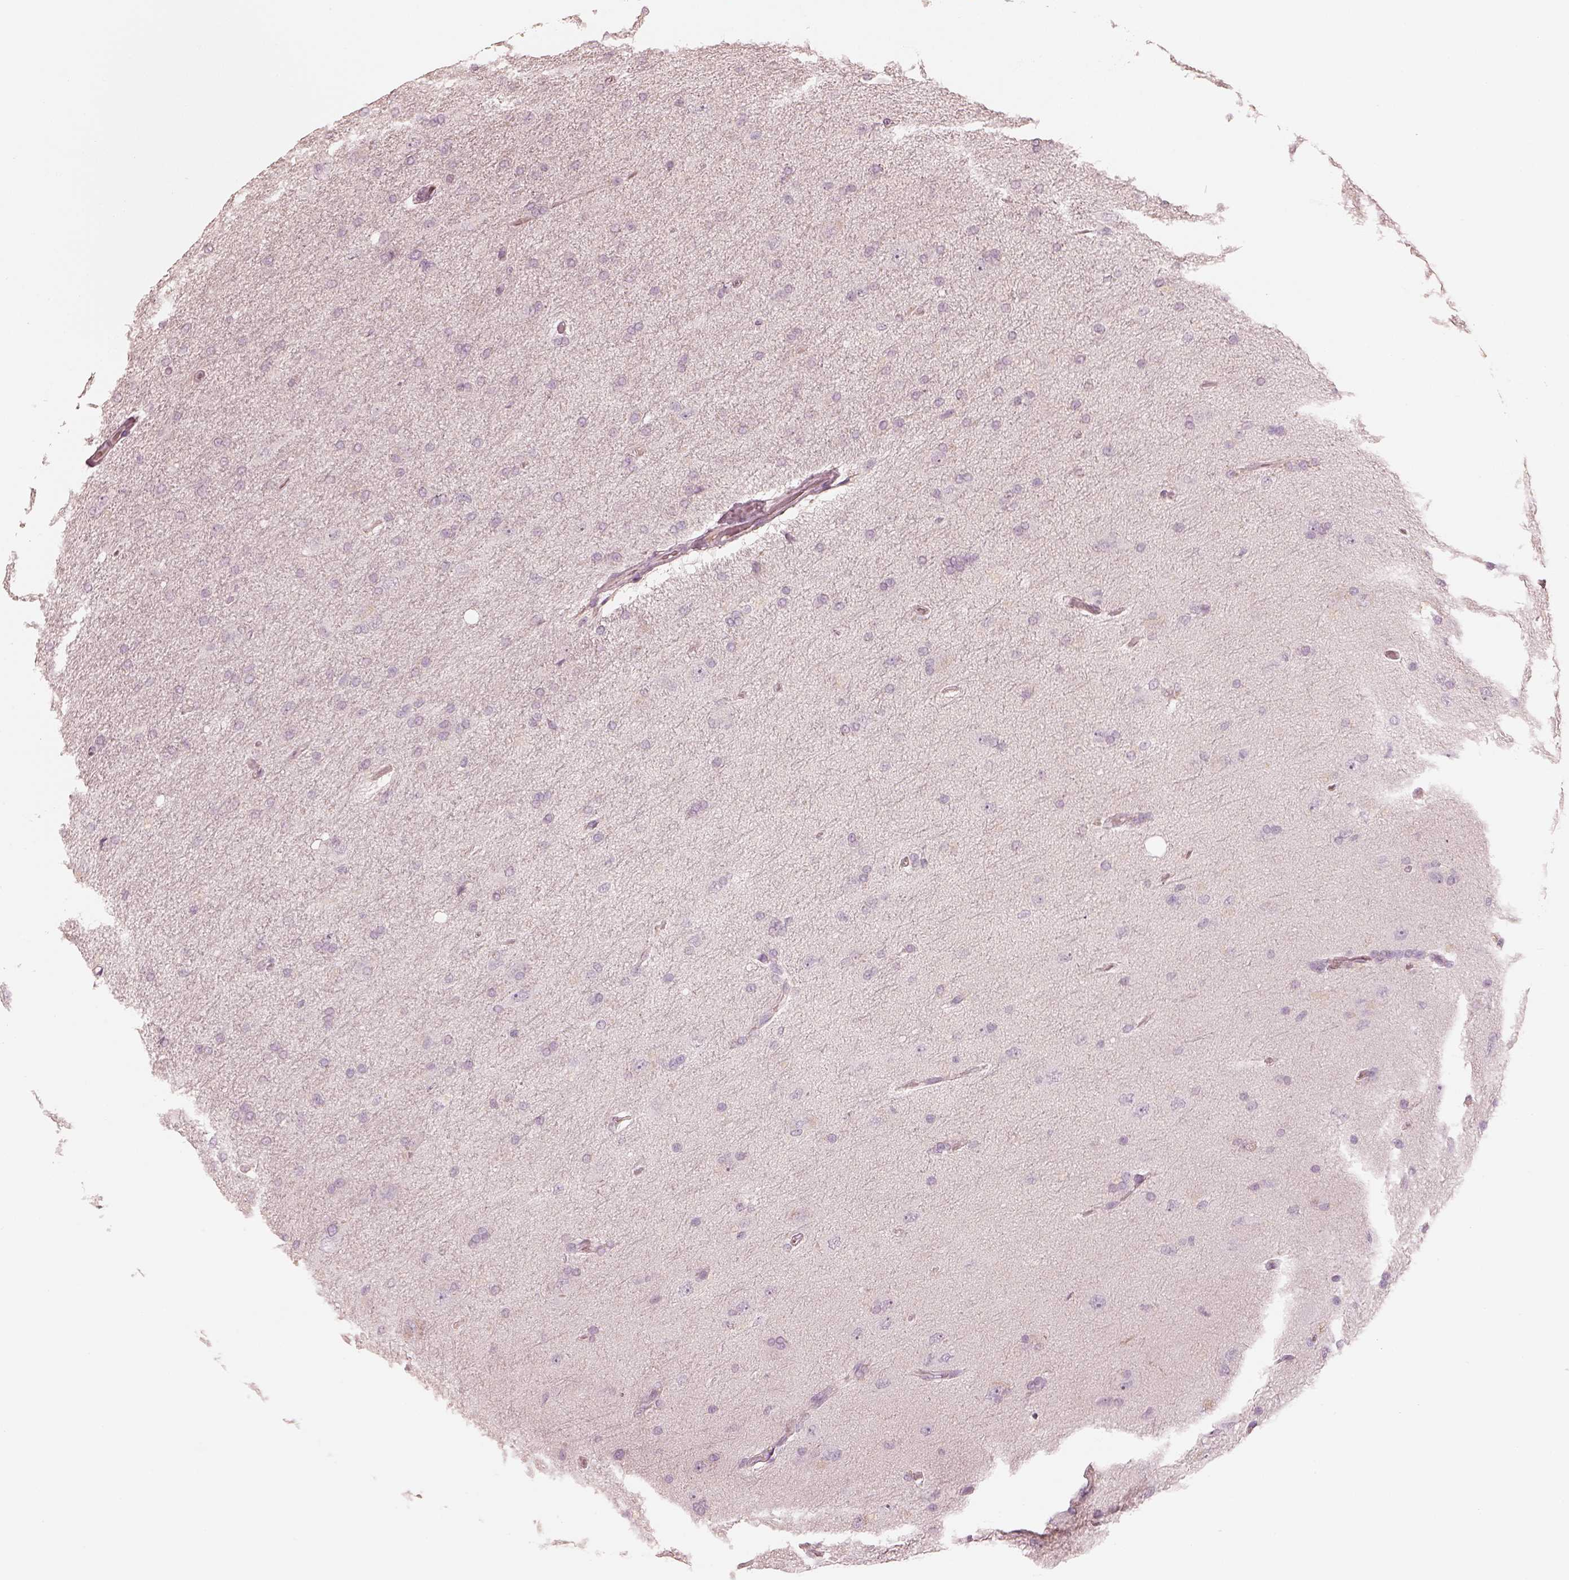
{"staining": {"intensity": "negative", "quantity": "none", "location": "none"}, "tissue": "glioma", "cell_type": "Tumor cells", "image_type": "cancer", "snomed": [{"axis": "morphology", "description": "Glioma, malignant, High grade"}, {"axis": "topography", "description": "Cerebral cortex"}], "caption": "This is a histopathology image of immunohistochemistry (IHC) staining of malignant glioma (high-grade), which shows no expression in tumor cells.", "gene": "CALR3", "patient": {"sex": "male", "age": 70}}